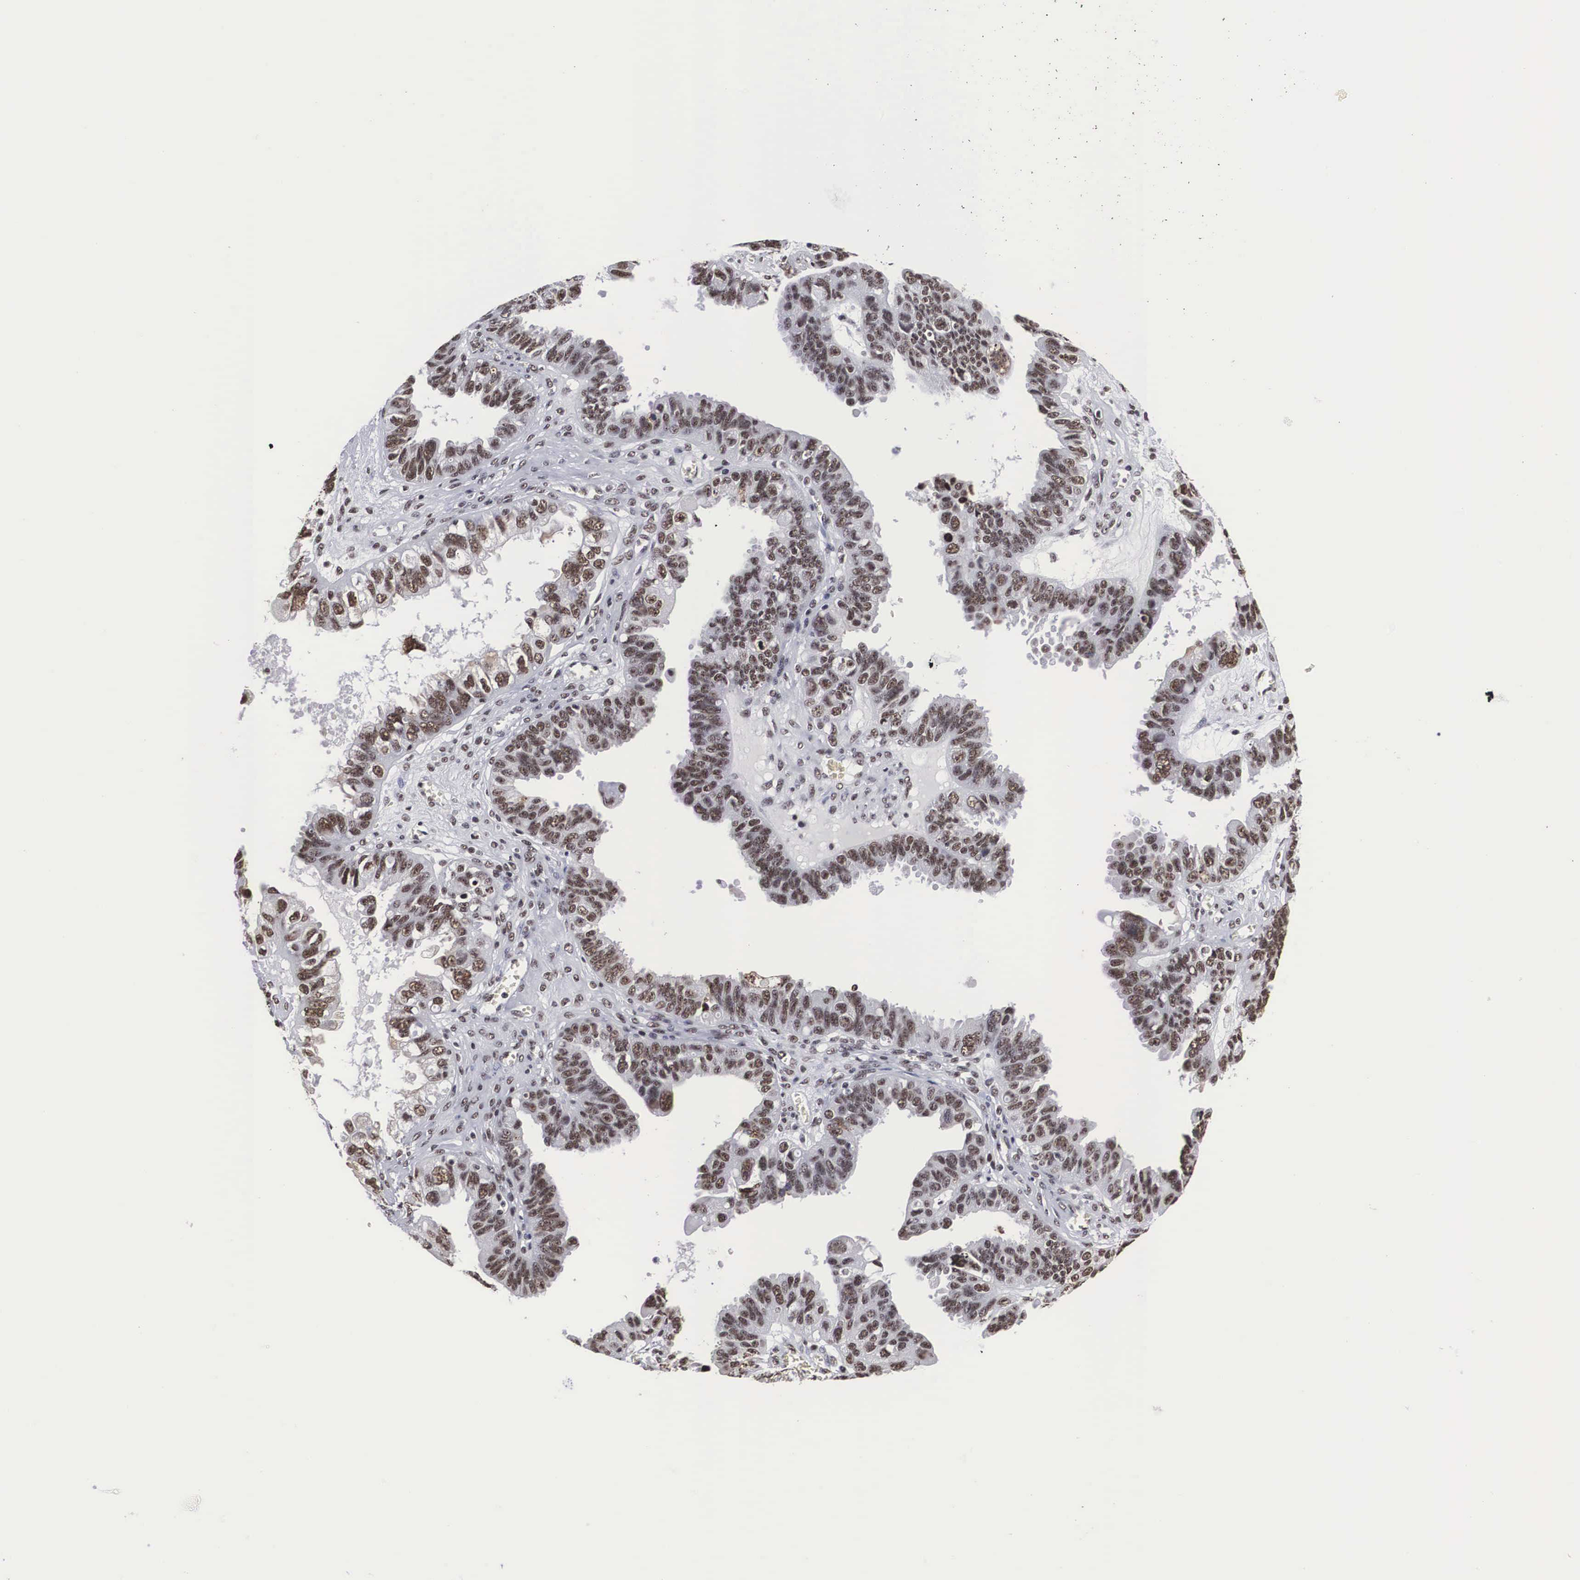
{"staining": {"intensity": "weak", "quantity": ">75%", "location": "nuclear"}, "tissue": "ovarian cancer", "cell_type": "Tumor cells", "image_type": "cancer", "snomed": [{"axis": "morphology", "description": "Carcinoma, endometroid"}, {"axis": "topography", "description": "Ovary"}], "caption": "IHC histopathology image of human ovarian cancer stained for a protein (brown), which exhibits low levels of weak nuclear staining in about >75% of tumor cells.", "gene": "ACIN1", "patient": {"sex": "female", "age": 85}}